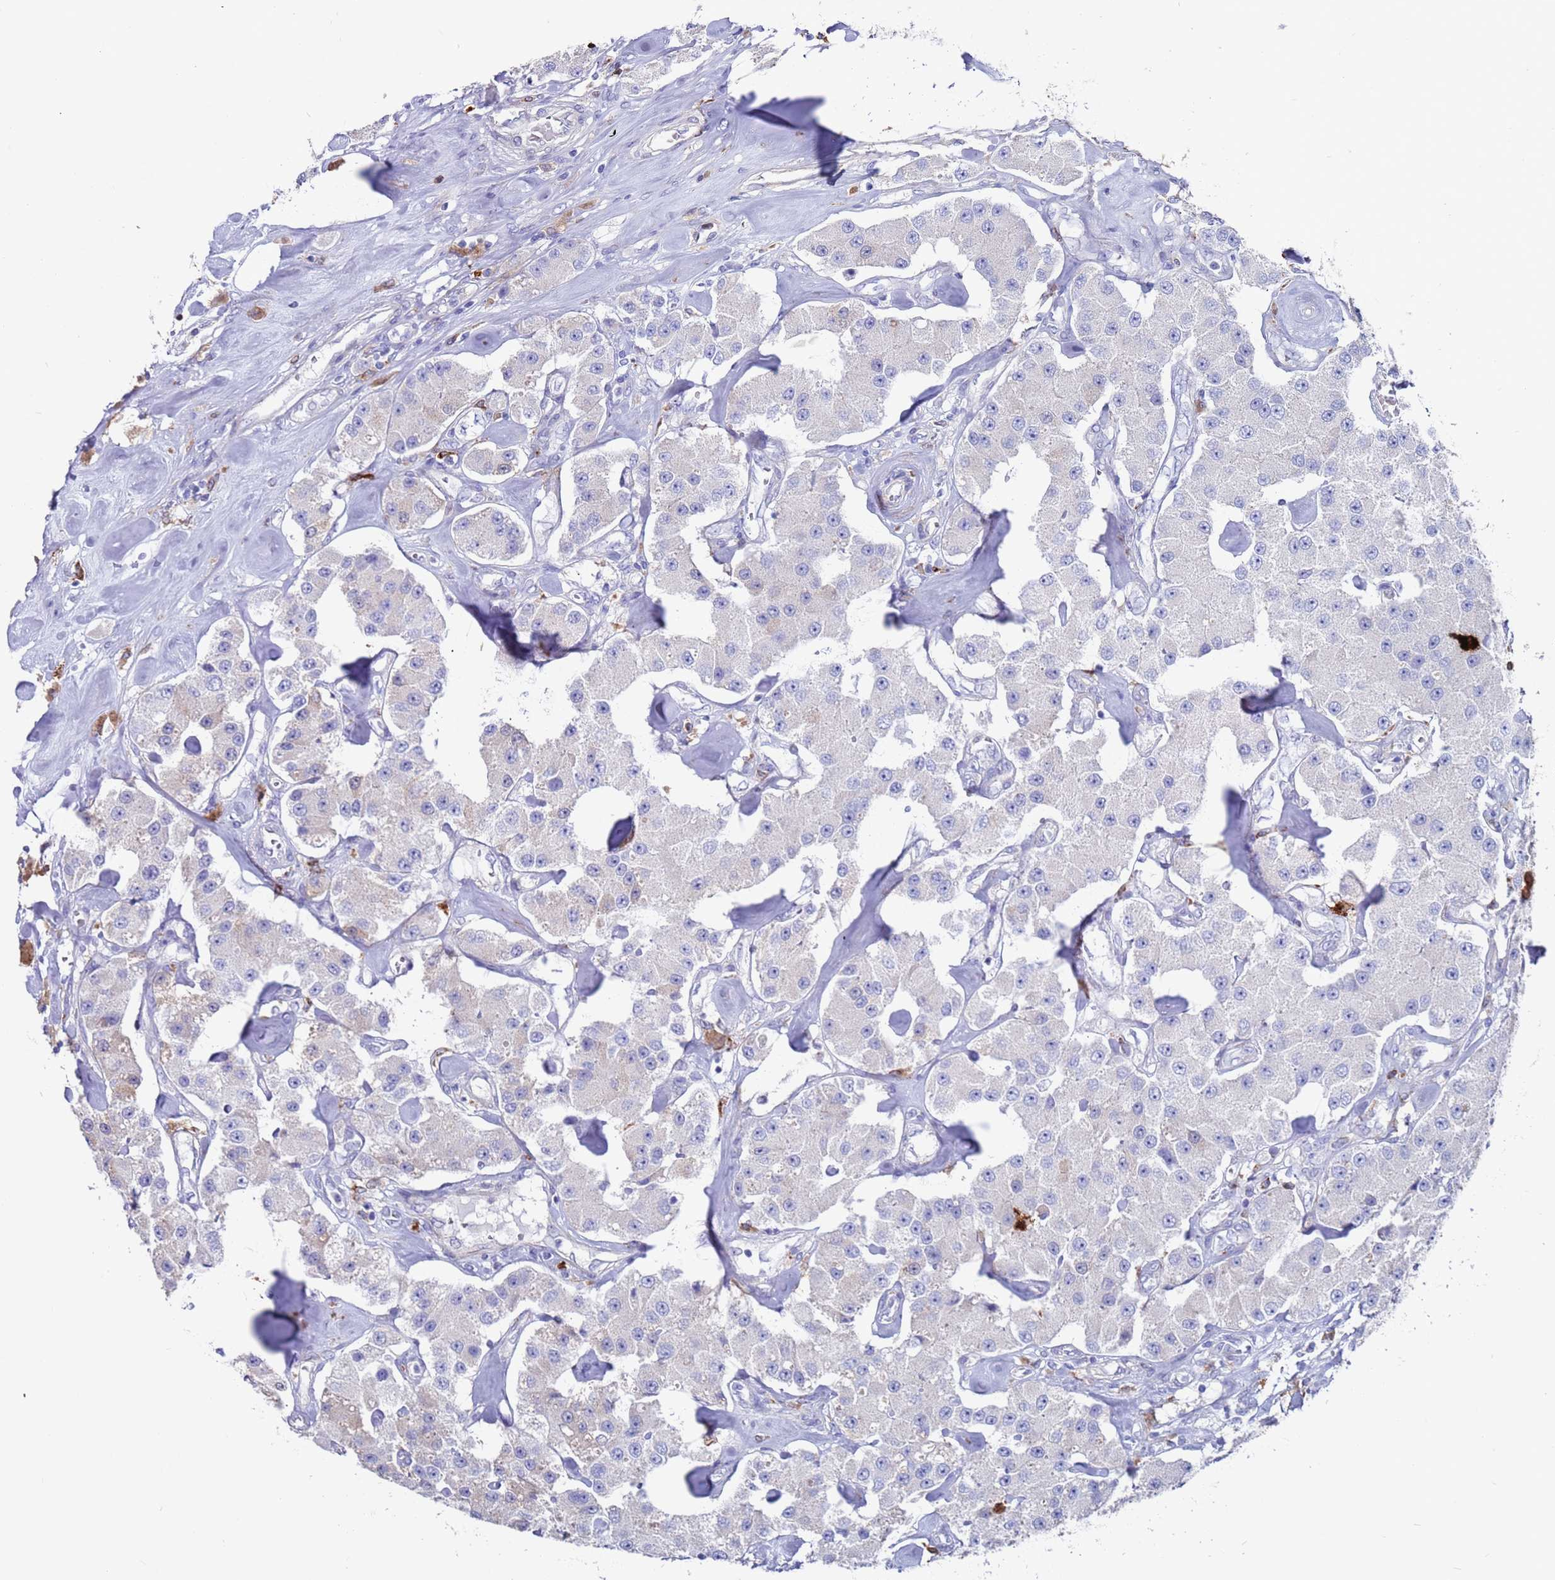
{"staining": {"intensity": "negative", "quantity": "none", "location": "none"}, "tissue": "carcinoid", "cell_type": "Tumor cells", "image_type": "cancer", "snomed": [{"axis": "morphology", "description": "Carcinoid, malignant, NOS"}, {"axis": "topography", "description": "Pancreas"}], "caption": "Protein analysis of carcinoid reveals no significant positivity in tumor cells.", "gene": "GREB1L", "patient": {"sex": "male", "age": 41}}